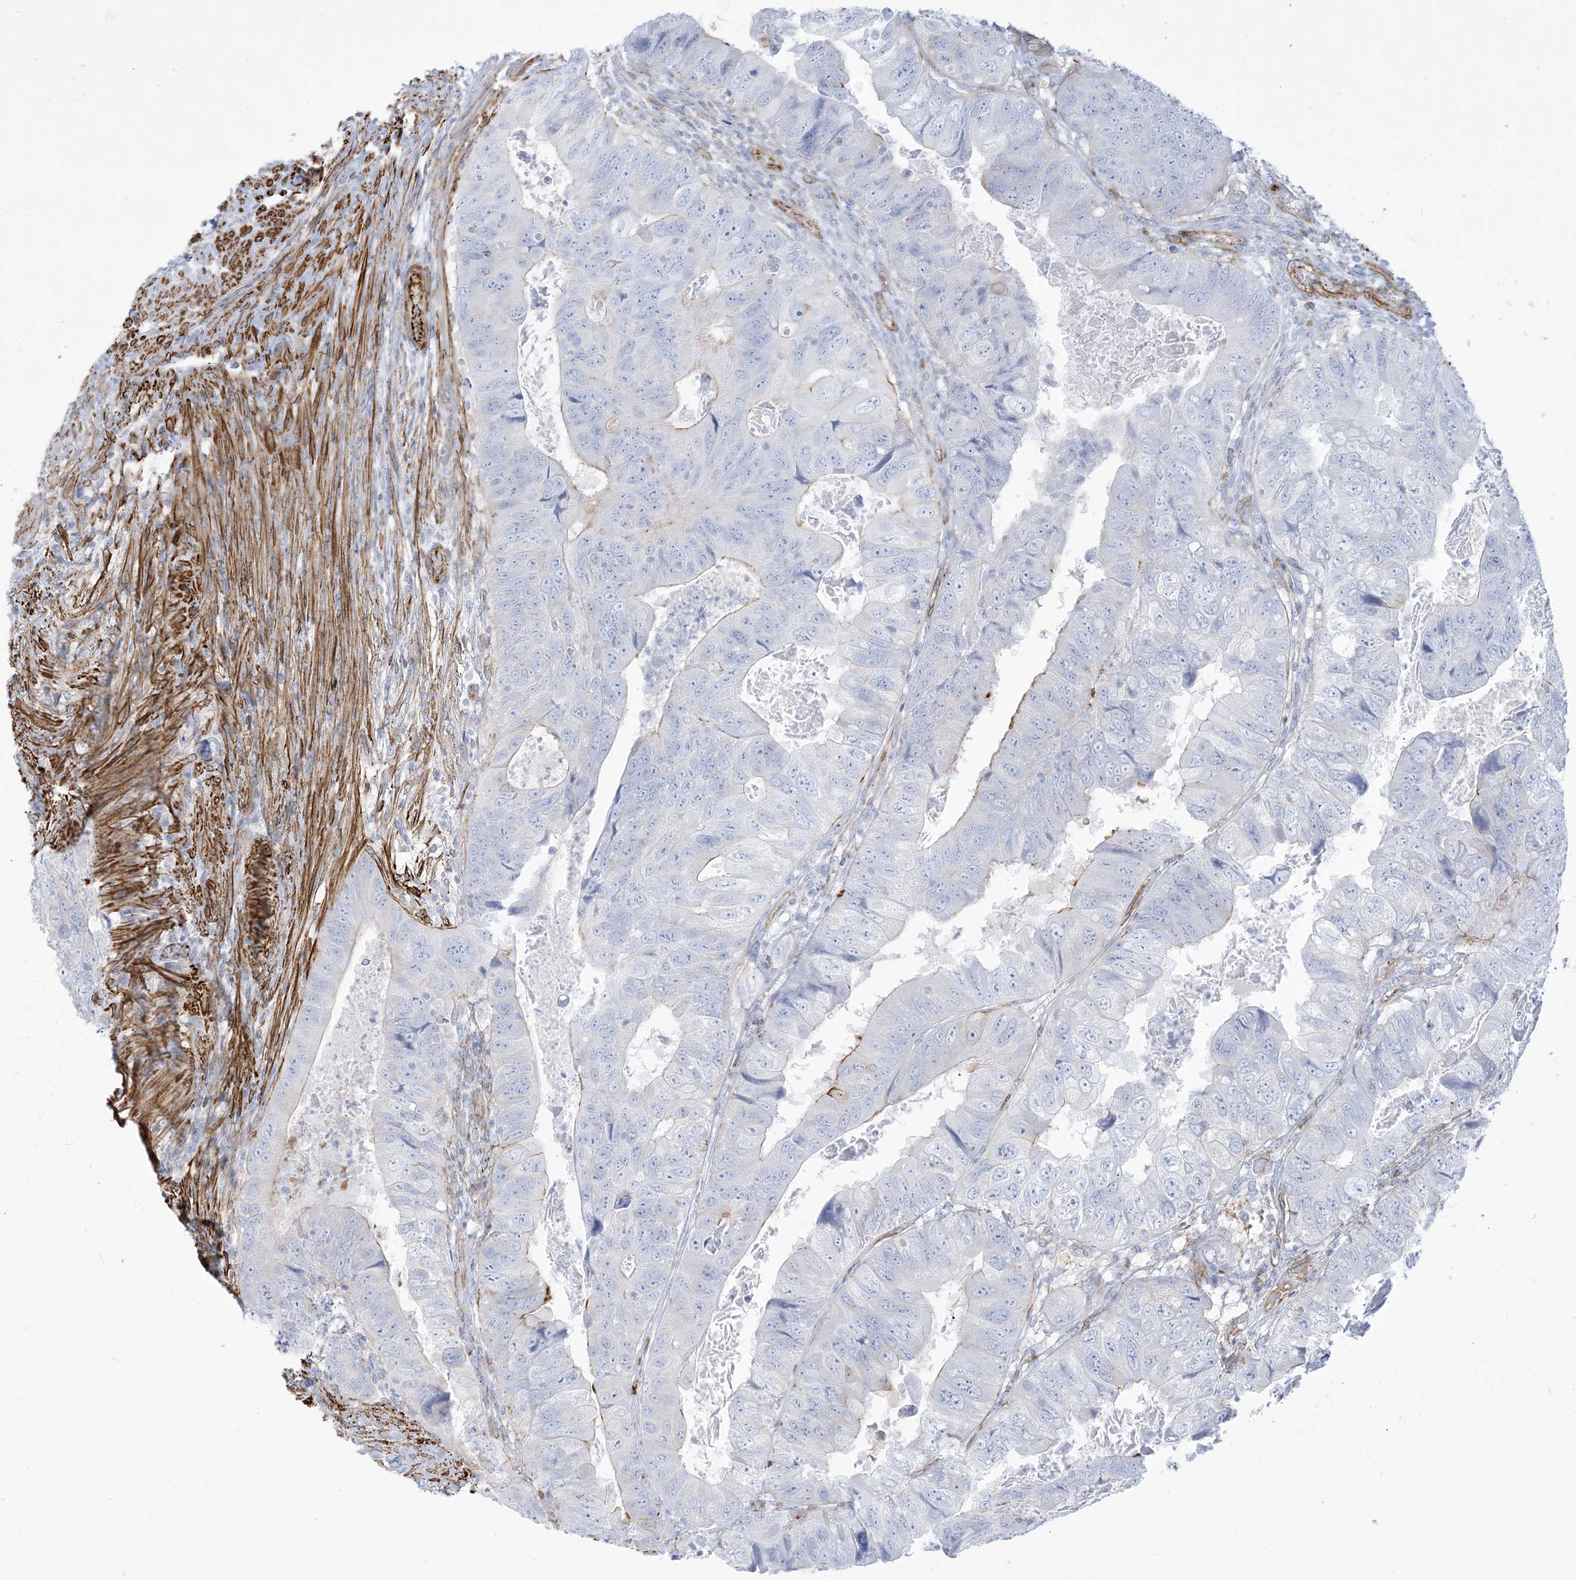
{"staining": {"intensity": "strong", "quantity": "<25%", "location": "cytoplasmic/membranous"}, "tissue": "colorectal cancer", "cell_type": "Tumor cells", "image_type": "cancer", "snomed": [{"axis": "morphology", "description": "Adenocarcinoma, NOS"}, {"axis": "topography", "description": "Rectum"}], "caption": "A high-resolution micrograph shows immunohistochemistry (IHC) staining of colorectal cancer, which shows strong cytoplasmic/membranous positivity in about <25% of tumor cells.", "gene": "B3GNT7", "patient": {"sex": "male", "age": 63}}